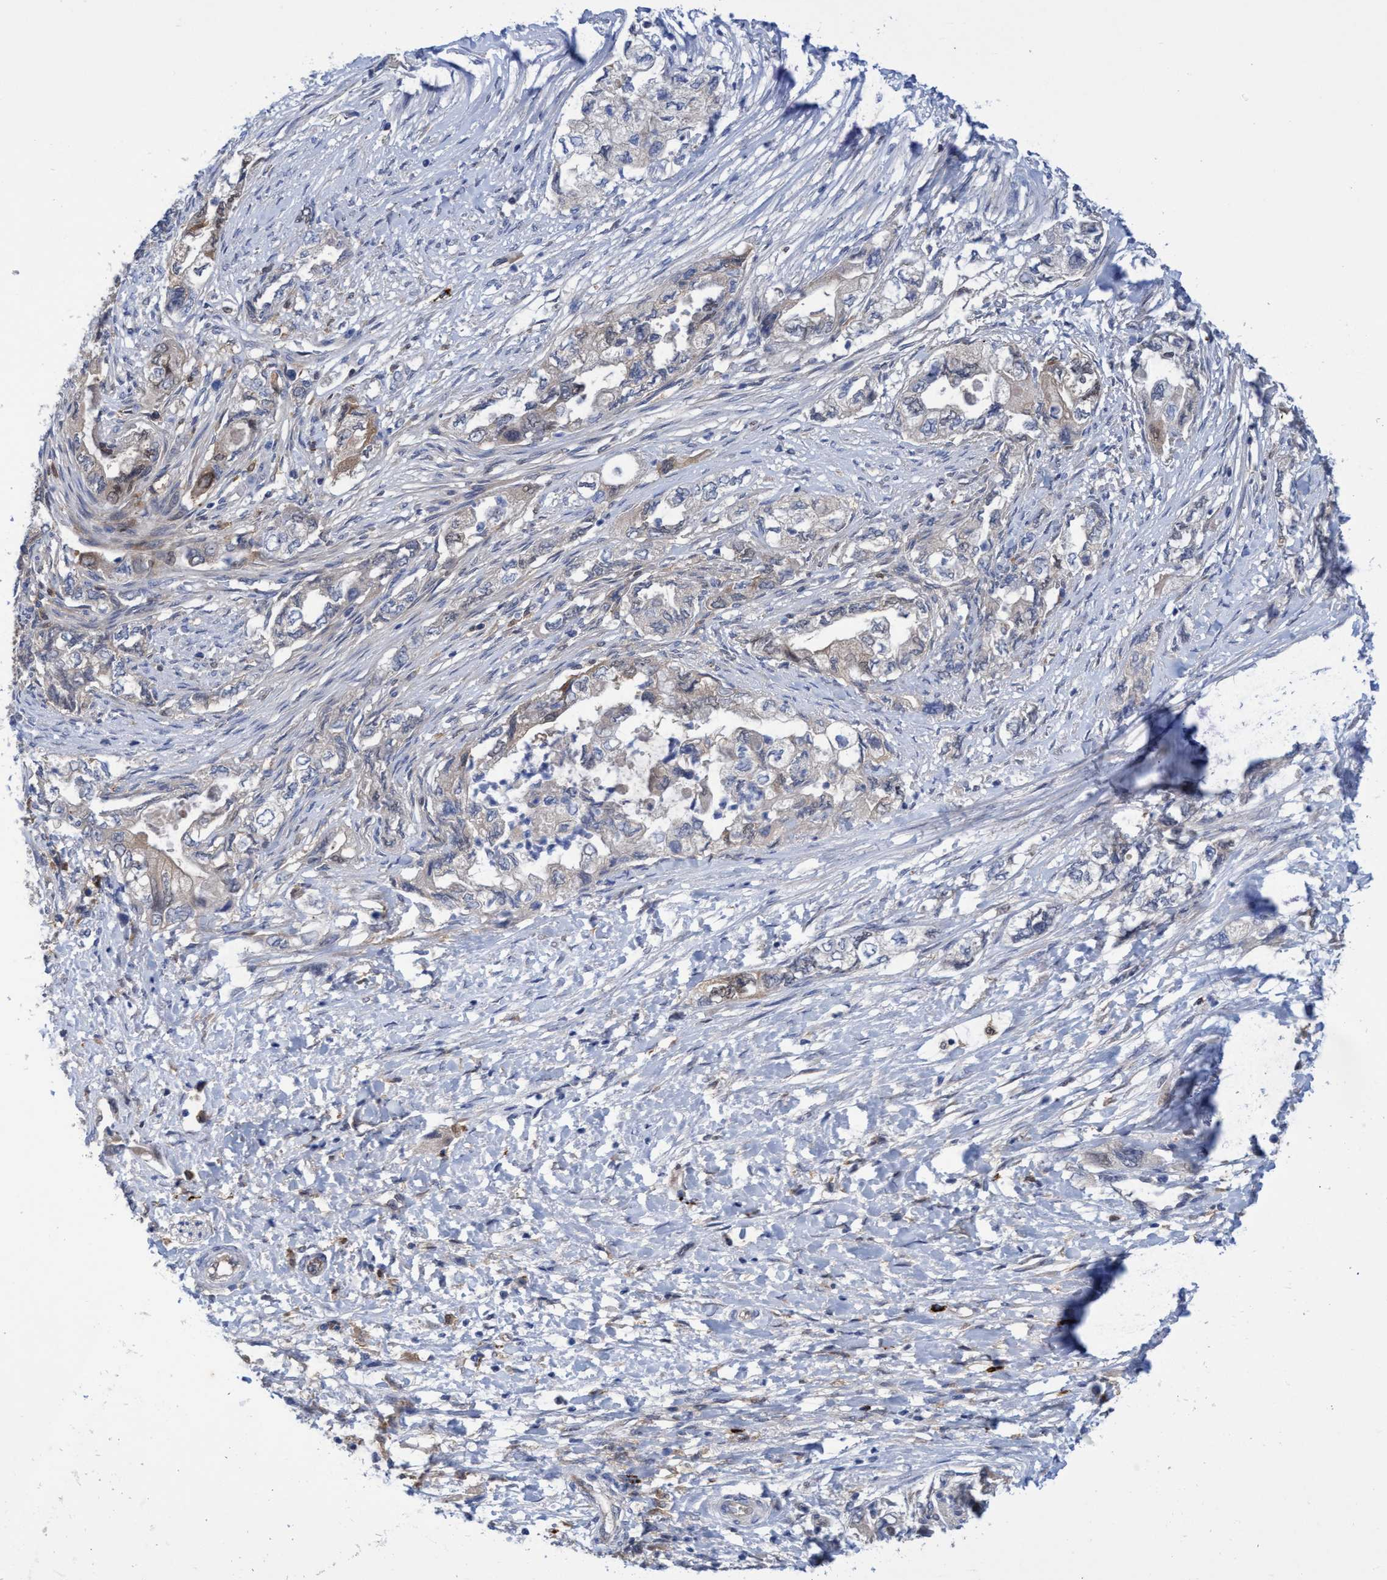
{"staining": {"intensity": "negative", "quantity": "none", "location": "none"}, "tissue": "pancreatic cancer", "cell_type": "Tumor cells", "image_type": "cancer", "snomed": [{"axis": "morphology", "description": "Adenocarcinoma, NOS"}, {"axis": "topography", "description": "Pancreas"}], "caption": "A histopathology image of human pancreatic adenocarcinoma is negative for staining in tumor cells.", "gene": "PNPO", "patient": {"sex": "female", "age": 73}}